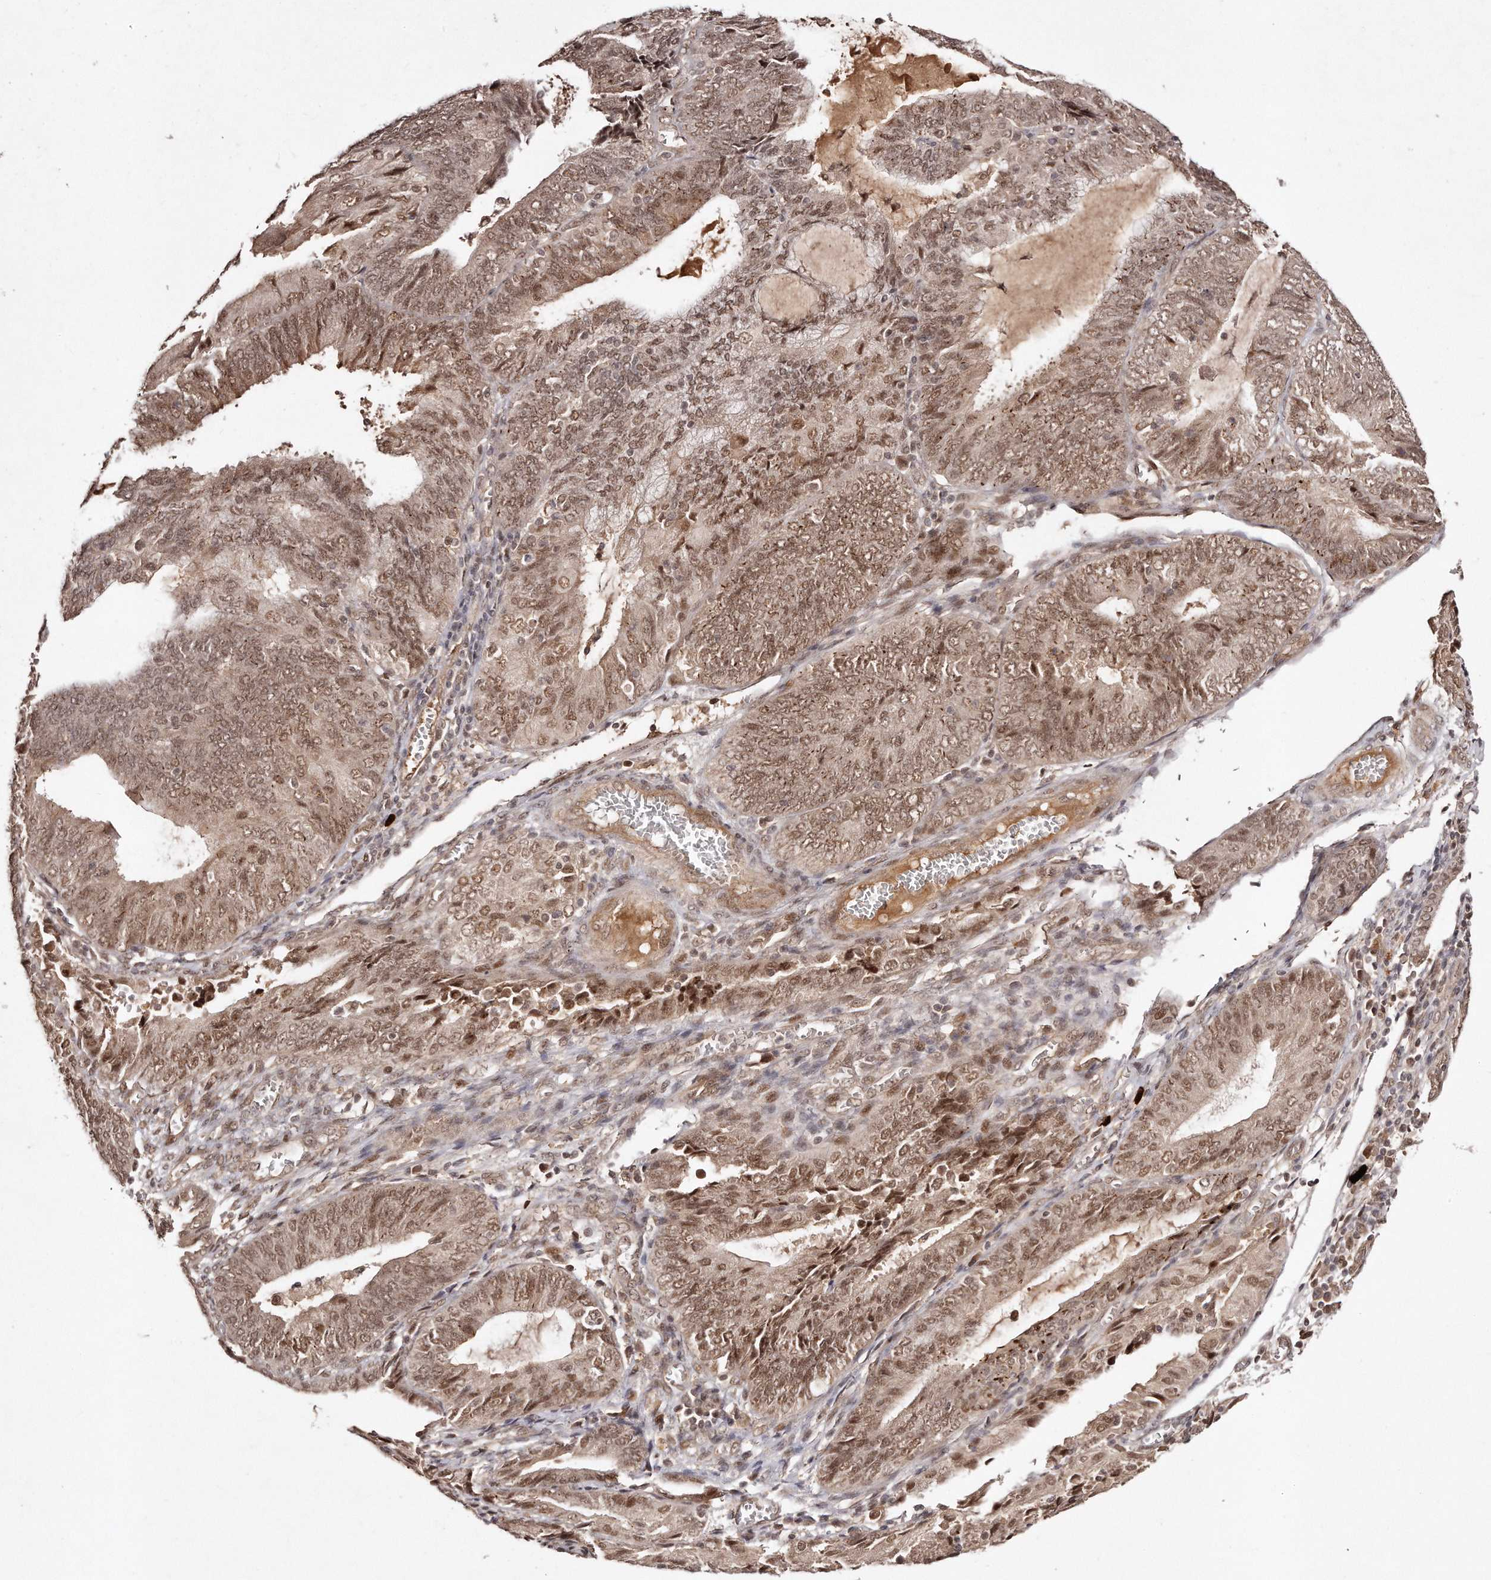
{"staining": {"intensity": "moderate", "quantity": ">75%", "location": "nuclear"}, "tissue": "endometrial cancer", "cell_type": "Tumor cells", "image_type": "cancer", "snomed": [{"axis": "morphology", "description": "Adenocarcinoma, NOS"}, {"axis": "topography", "description": "Endometrium"}], "caption": "Approximately >75% of tumor cells in human endometrial cancer exhibit moderate nuclear protein staining as visualized by brown immunohistochemical staining.", "gene": "SOX4", "patient": {"sex": "female", "age": 81}}